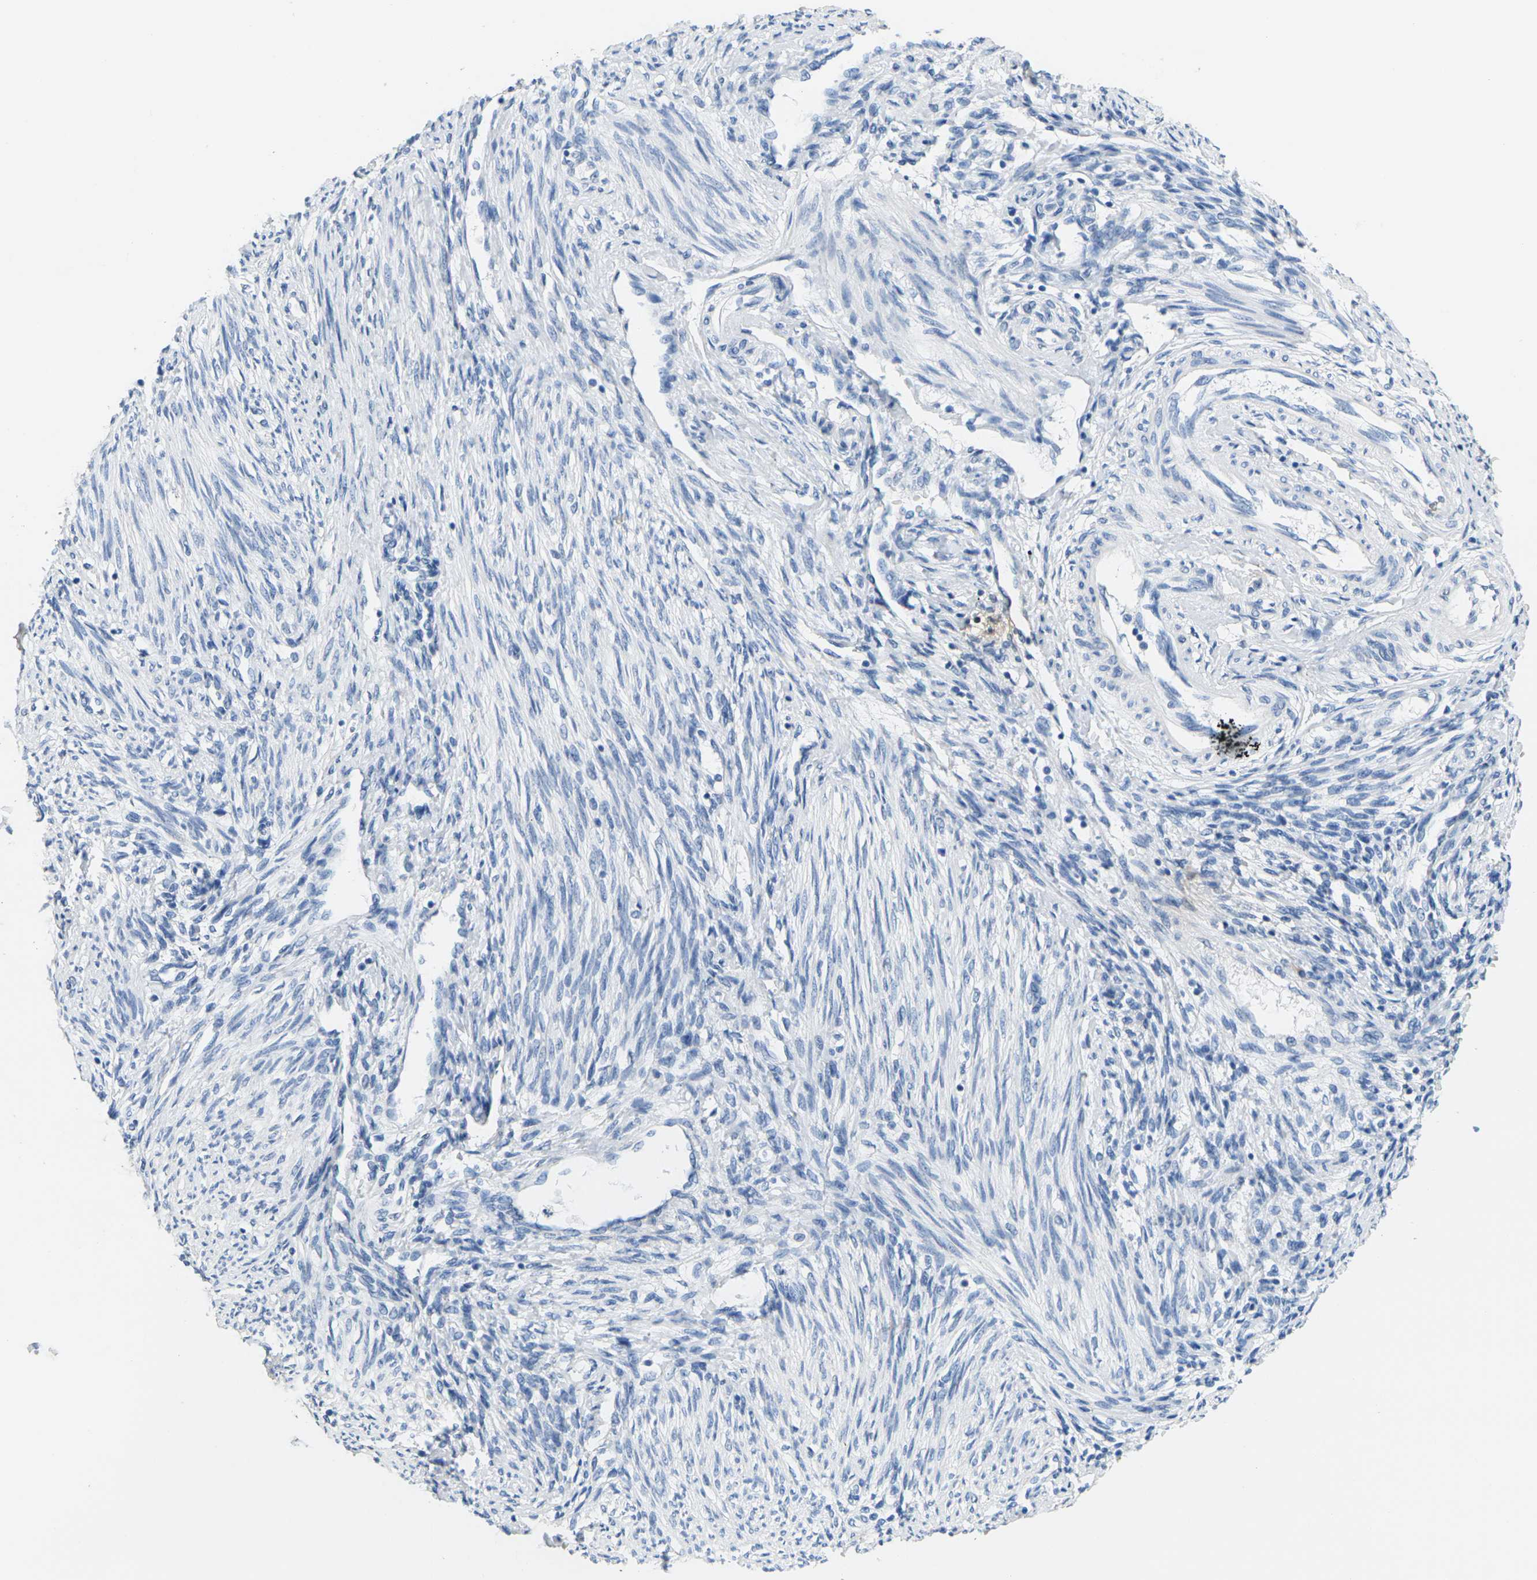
{"staining": {"intensity": "negative", "quantity": "none", "location": "none"}, "tissue": "endometrium", "cell_type": "Cells in endometrial stroma", "image_type": "normal", "snomed": [{"axis": "morphology", "description": "Normal tissue, NOS"}, {"axis": "topography", "description": "Endometrium"}], "caption": "Human endometrium stained for a protein using IHC demonstrates no expression in cells in endometrial stroma.", "gene": "CTAG1A", "patient": {"sex": "female", "age": 42}}